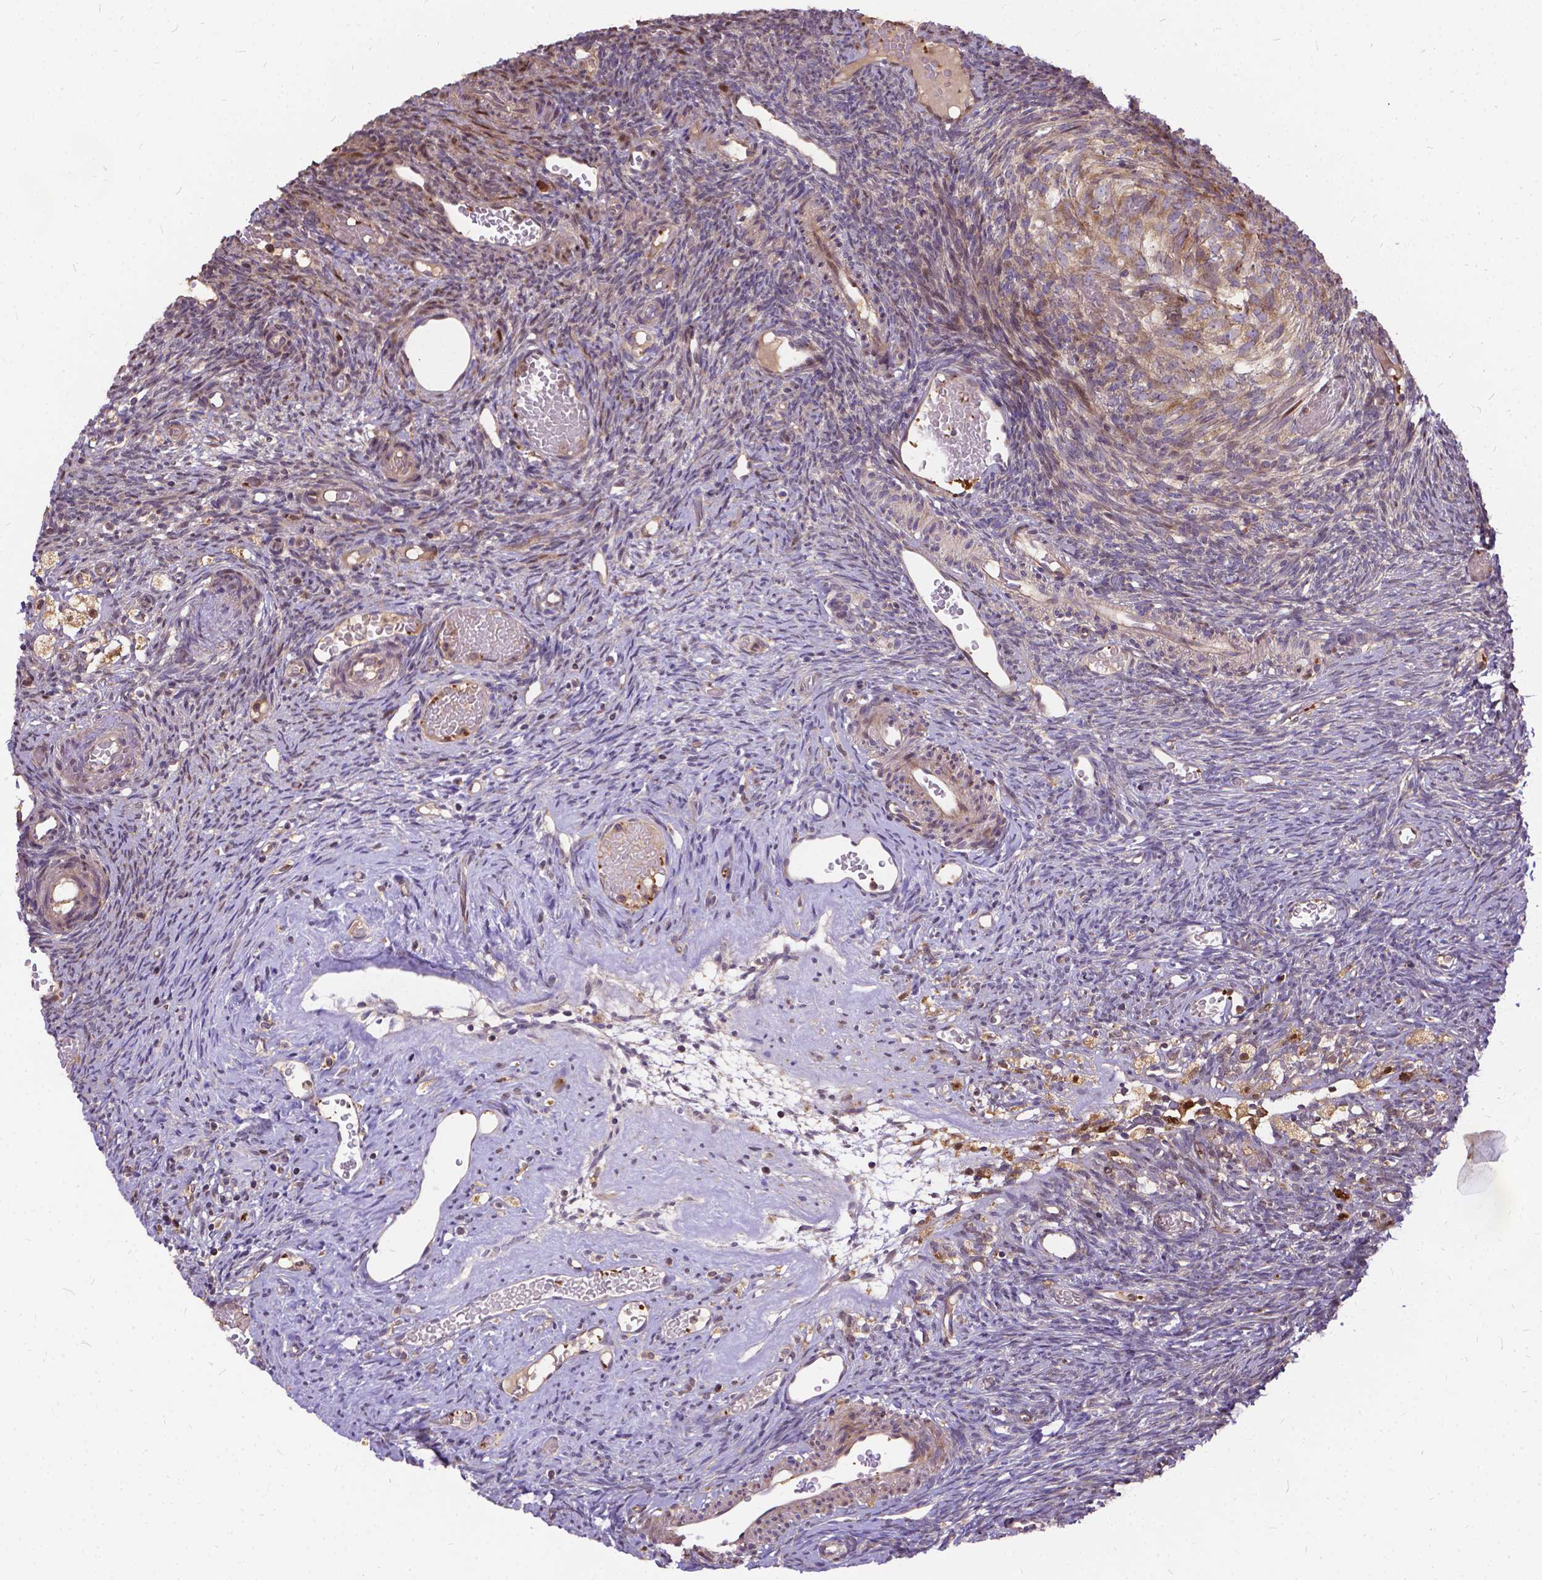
{"staining": {"intensity": "weak", "quantity": "25%-75%", "location": "none"}, "tissue": "ovary", "cell_type": "Ovarian stroma cells", "image_type": "normal", "snomed": [{"axis": "morphology", "description": "Normal tissue, NOS"}, {"axis": "topography", "description": "Ovary"}], "caption": "Immunohistochemical staining of normal ovary displays low levels of weak None expression in about 25%-75% of ovarian stroma cells.", "gene": "DENND6A", "patient": {"sex": "female", "age": 39}}